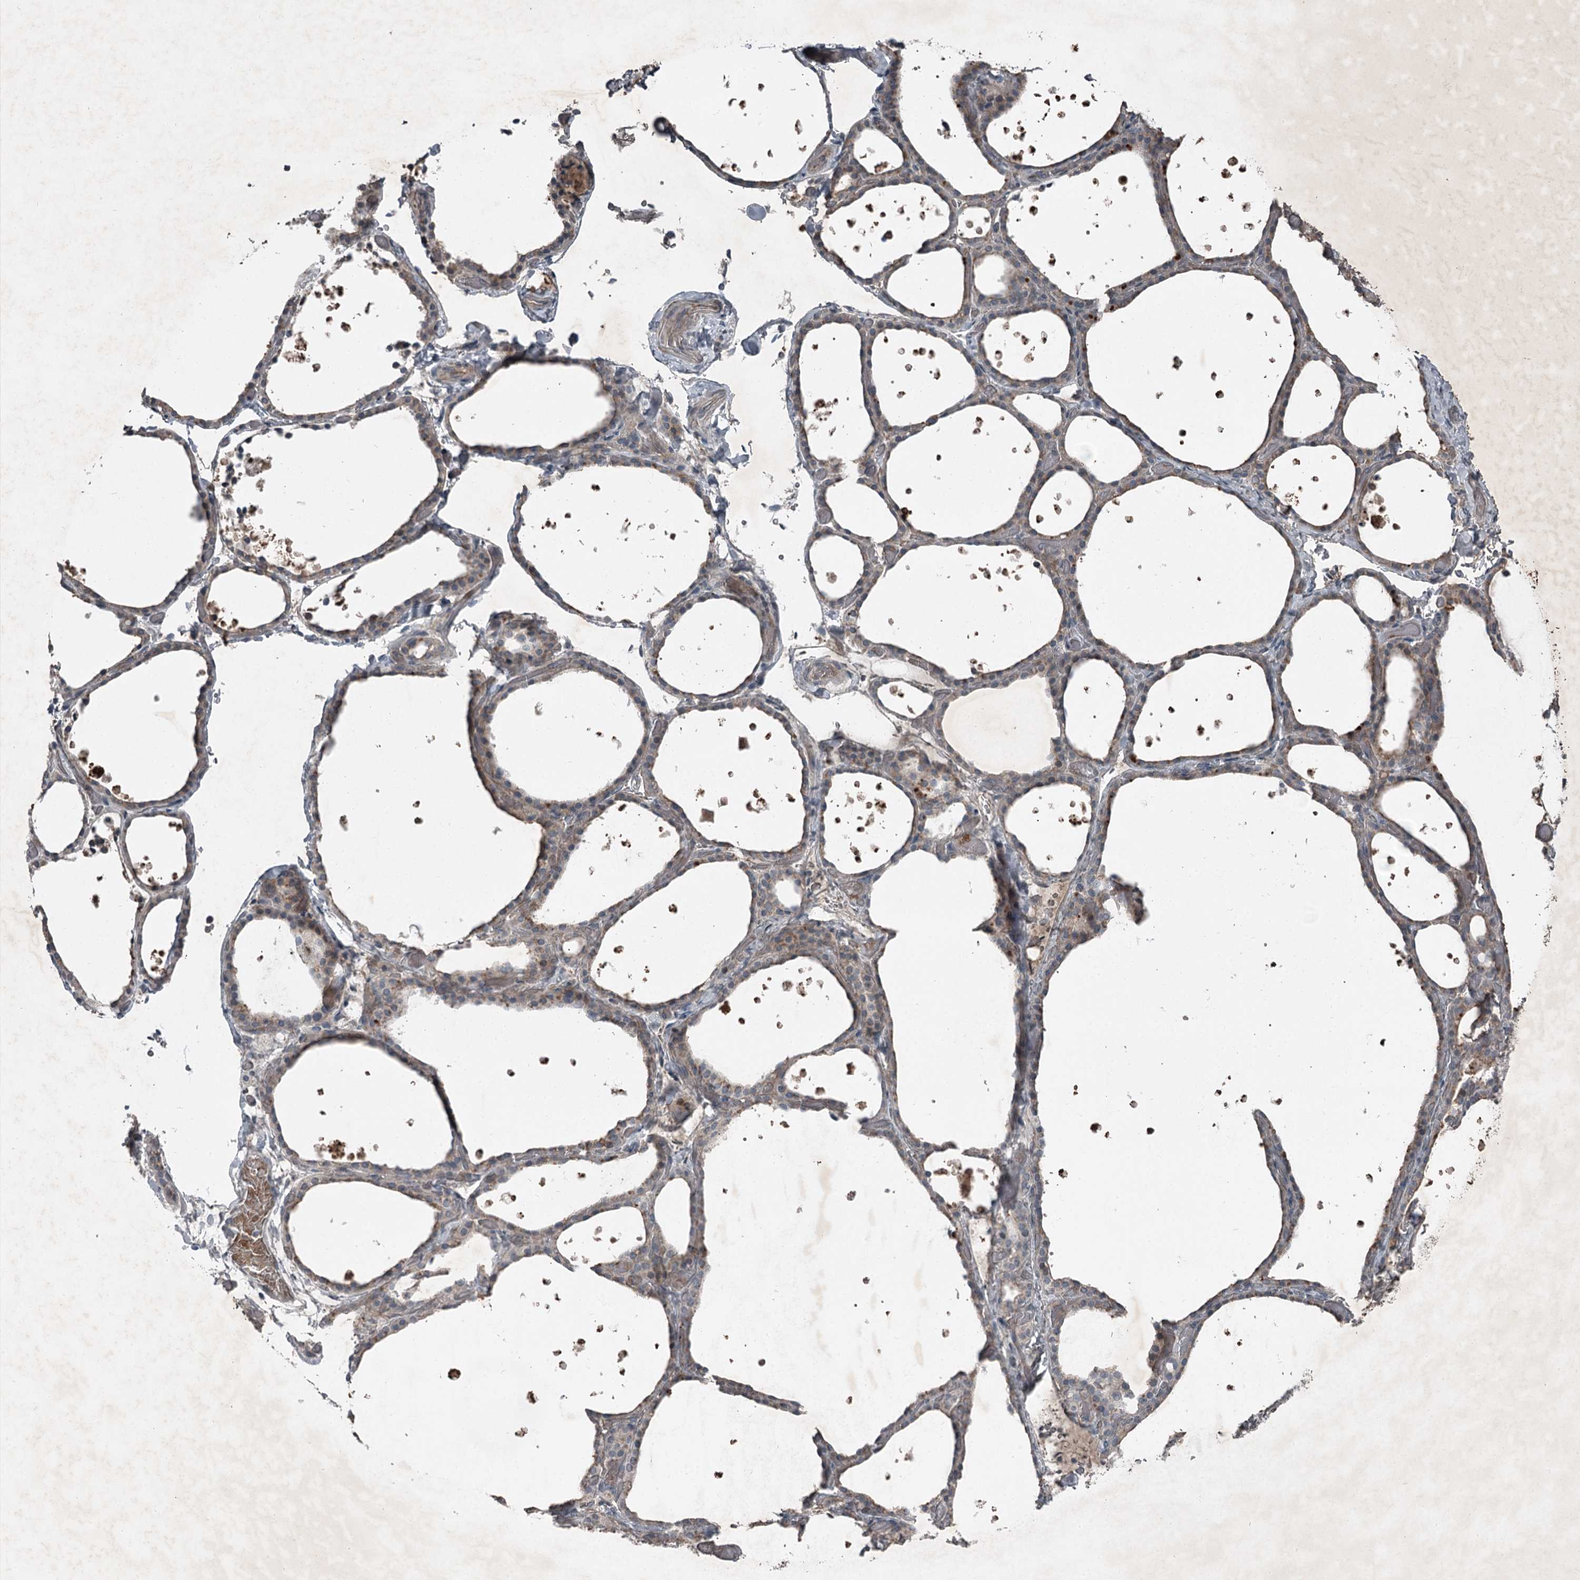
{"staining": {"intensity": "weak", "quantity": ">75%", "location": "cytoplasmic/membranous"}, "tissue": "thyroid gland", "cell_type": "Glandular cells", "image_type": "normal", "snomed": [{"axis": "morphology", "description": "Normal tissue, NOS"}, {"axis": "topography", "description": "Thyroid gland"}], "caption": "Weak cytoplasmic/membranous expression for a protein is present in approximately >75% of glandular cells of normal thyroid gland using immunohistochemistry.", "gene": "SLC39A8", "patient": {"sex": "female", "age": 44}}